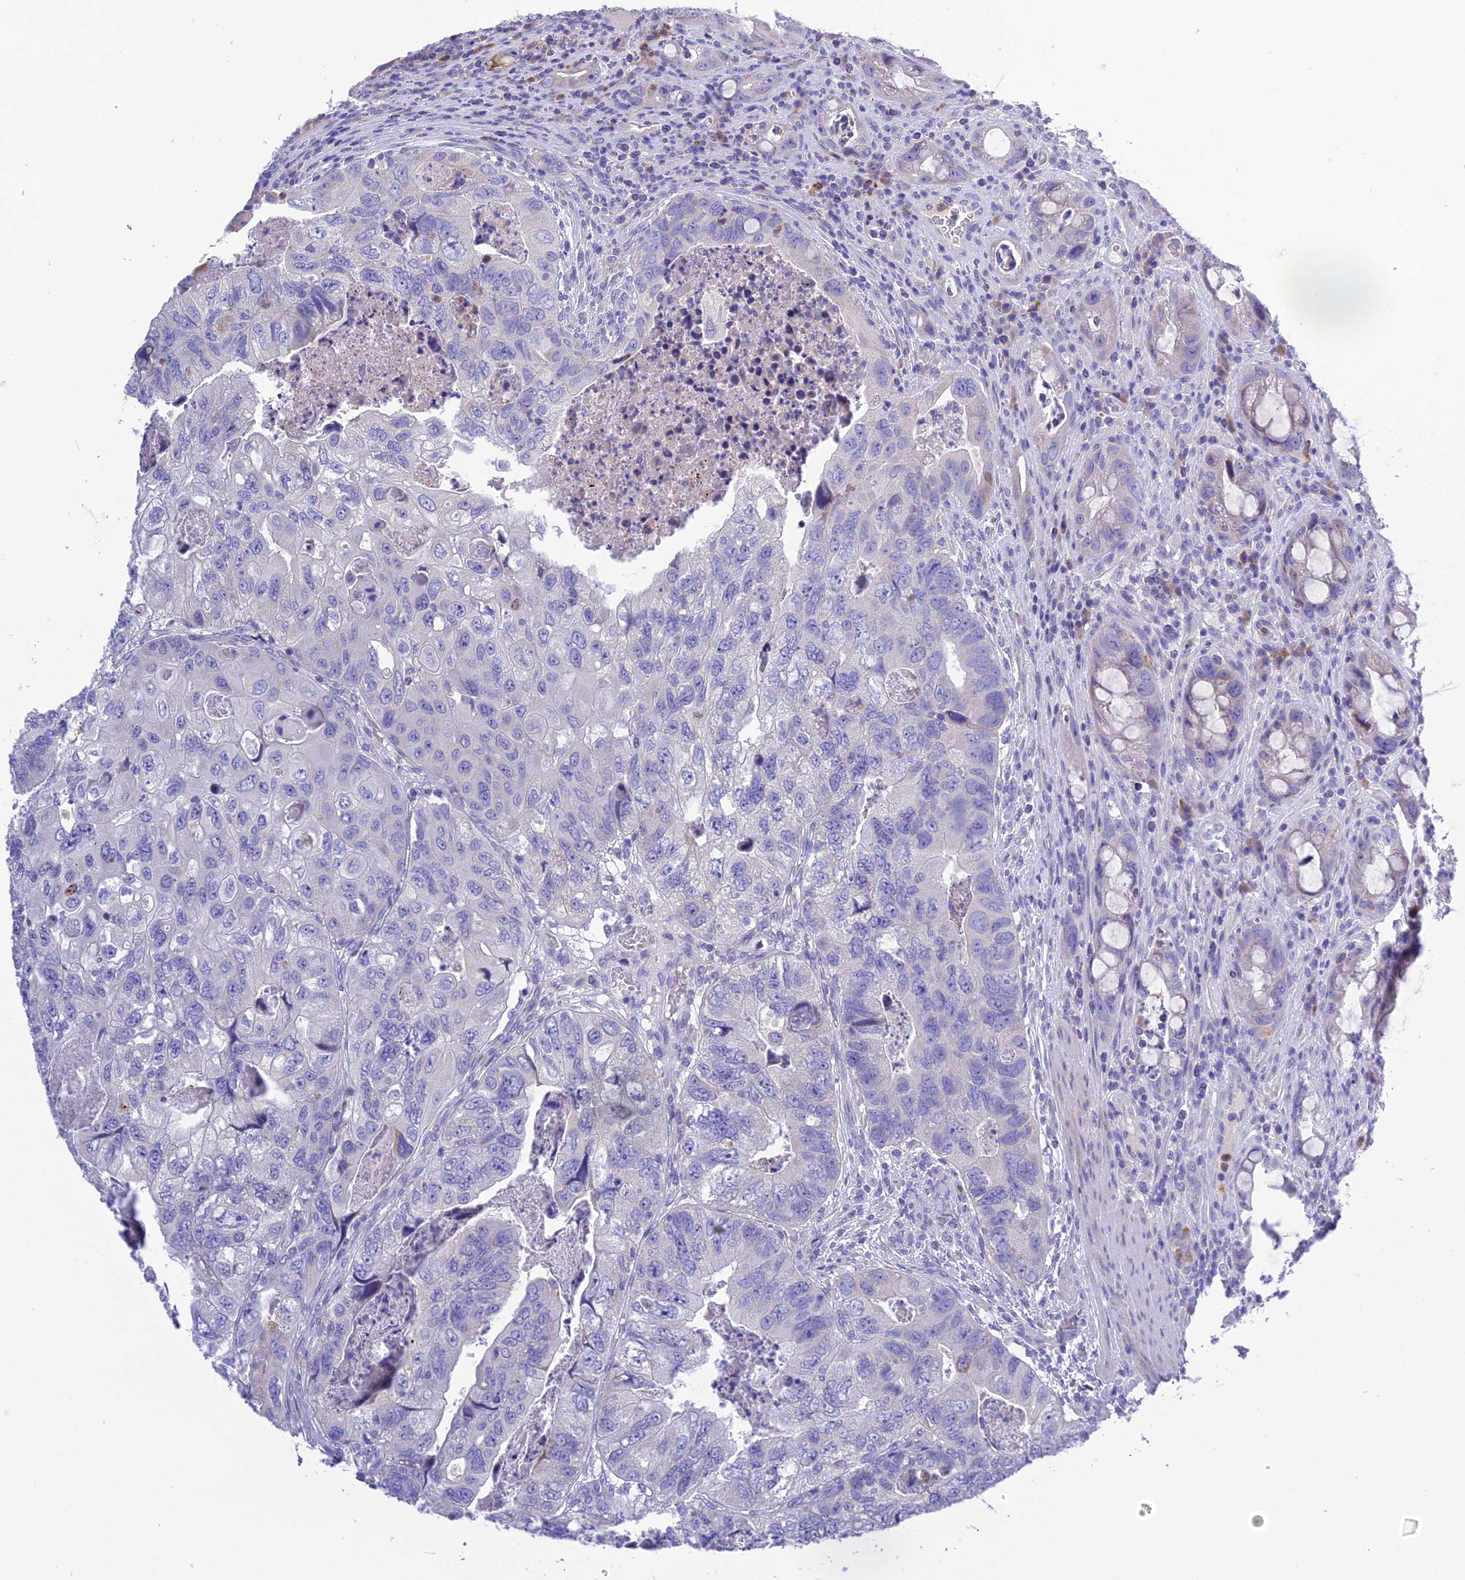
{"staining": {"intensity": "negative", "quantity": "none", "location": "none"}, "tissue": "colorectal cancer", "cell_type": "Tumor cells", "image_type": "cancer", "snomed": [{"axis": "morphology", "description": "Adenocarcinoma, NOS"}, {"axis": "topography", "description": "Rectum"}], "caption": "There is no significant expression in tumor cells of colorectal cancer (adenocarcinoma).", "gene": "KIAA0408", "patient": {"sex": "male", "age": 63}}